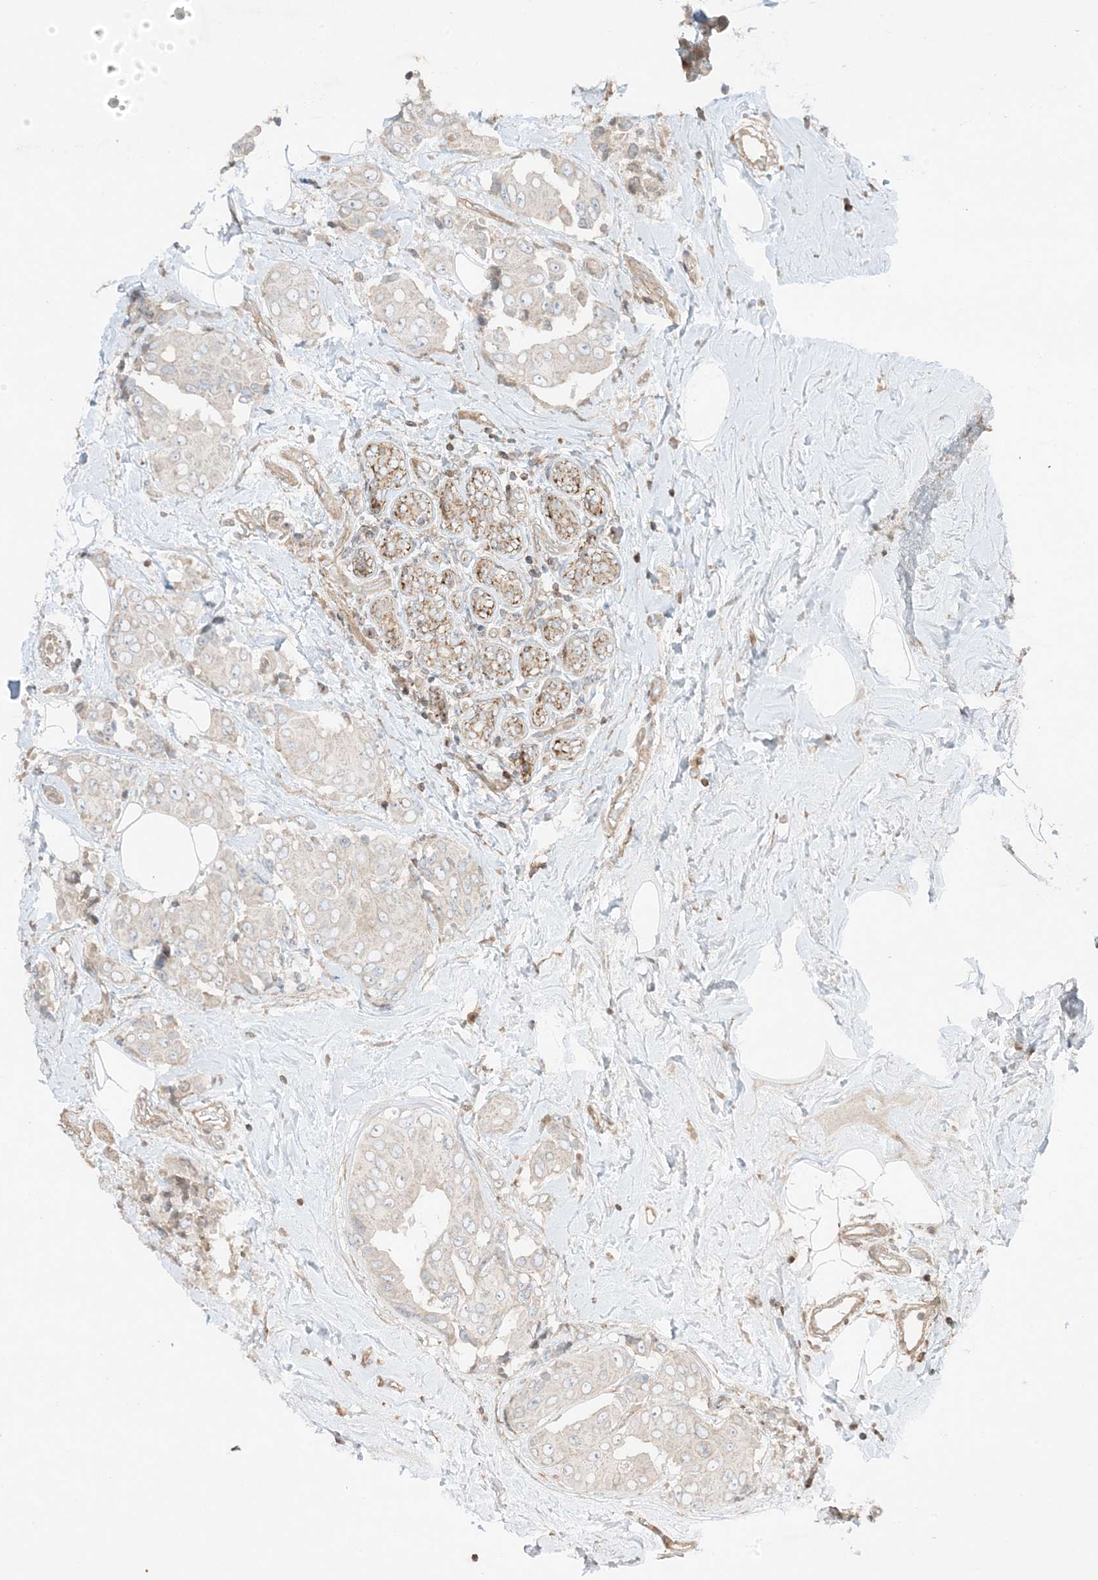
{"staining": {"intensity": "negative", "quantity": "none", "location": "none"}, "tissue": "breast cancer", "cell_type": "Tumor cells", "image_type": "cancer", "snomed": [{"axis": "morphology", "description": "Normal tissue, NOS"}, {"axis": "morphology", "description": "Duct carcinoma"}, {"axis": "topography", "description": "Breast"}], "caption": "Micrograph shows no protein staining in tumor cells of breast cancer tissue.", "gene": "SLC25A12", "patient": {"sex": "female", "age": 39}}